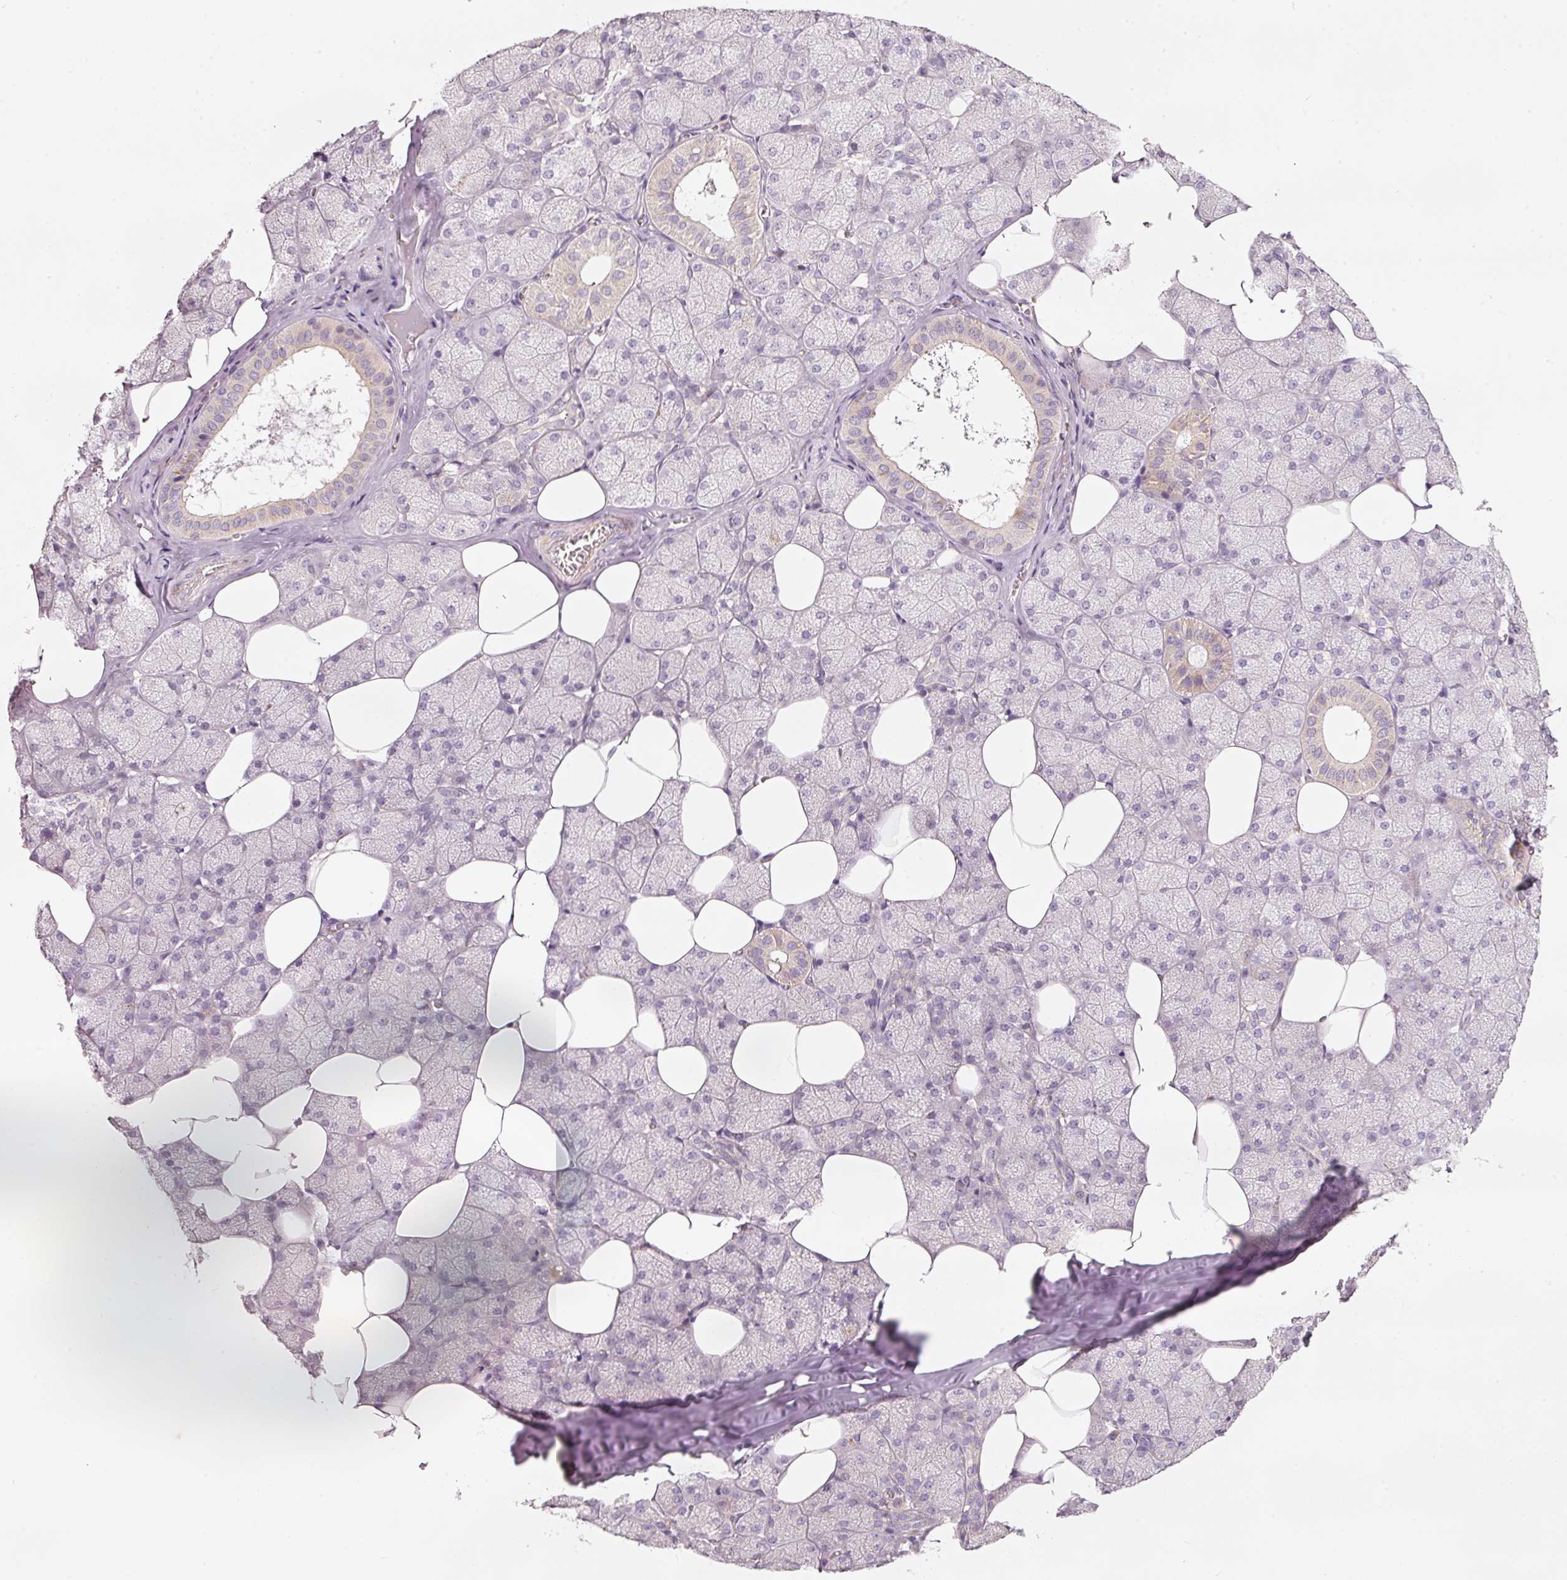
{"staining": {"intensity": "weak", "quantity": "<25%", "location": "cytoplasmic/membranous"}, "tissue": "salivary gland", "cell_type": "Glandular cells", "image_type": "normal", "snomed": [{"axis": "morphology", "description": "Normal tissue, NOS"}, {"axis": "topography", "description": "Salivary gland"}, {"axis": "topography", "description": "Peripheral nerve tissue"}], "caption": "The IHC micrograph has no significant positivity in glandular cells of salivary gland.", "gene": "KLHL21", "patient": {"sex": "male", "age": 38}}